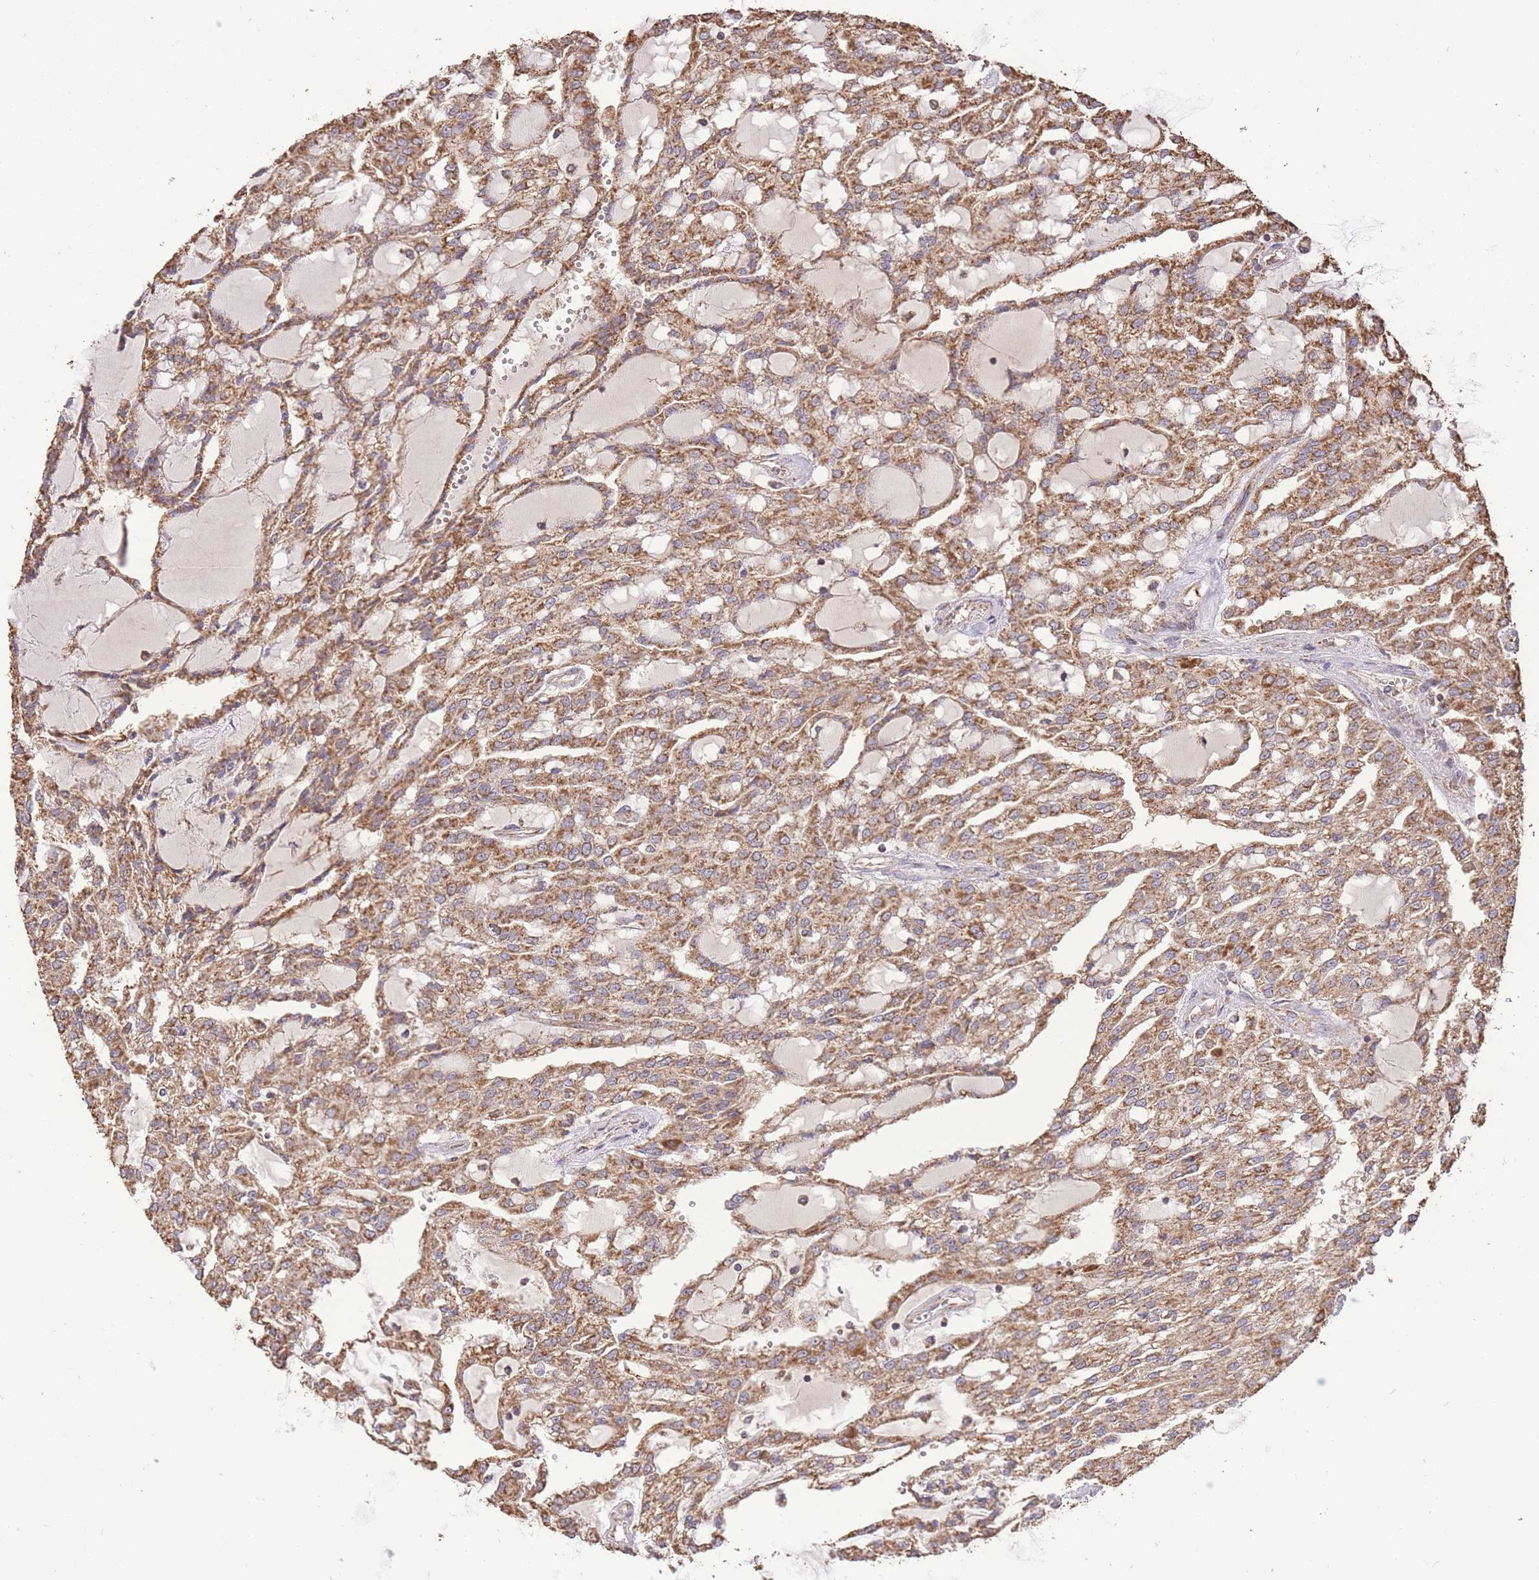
{"staining": {"intensity": "moderate", "quantity": ">75%", "location": "cytoplasmic/membranous"}, "tissue": "renal cancer", "cell_type": "Tumor cells", "image_type": "cancer", "snomed": [{"axis": "morphology", "description": "Adenocarcinoma, NOS"}, {"axis": "topography", "description": "Kidney"}], "caption": "Protein staining by immunohistochemistry (IHC) demonstrates moderate cytoplasmic/membranous positivity in approximately >75% of tumor cells in adenocarcinoma (renal). (DAB (3,3'-diaminobenzidine) = brown stain, brightfield microscopy at high magnification).", "gene": "PREP", "patient": {"sex": "male", "age": 63}}